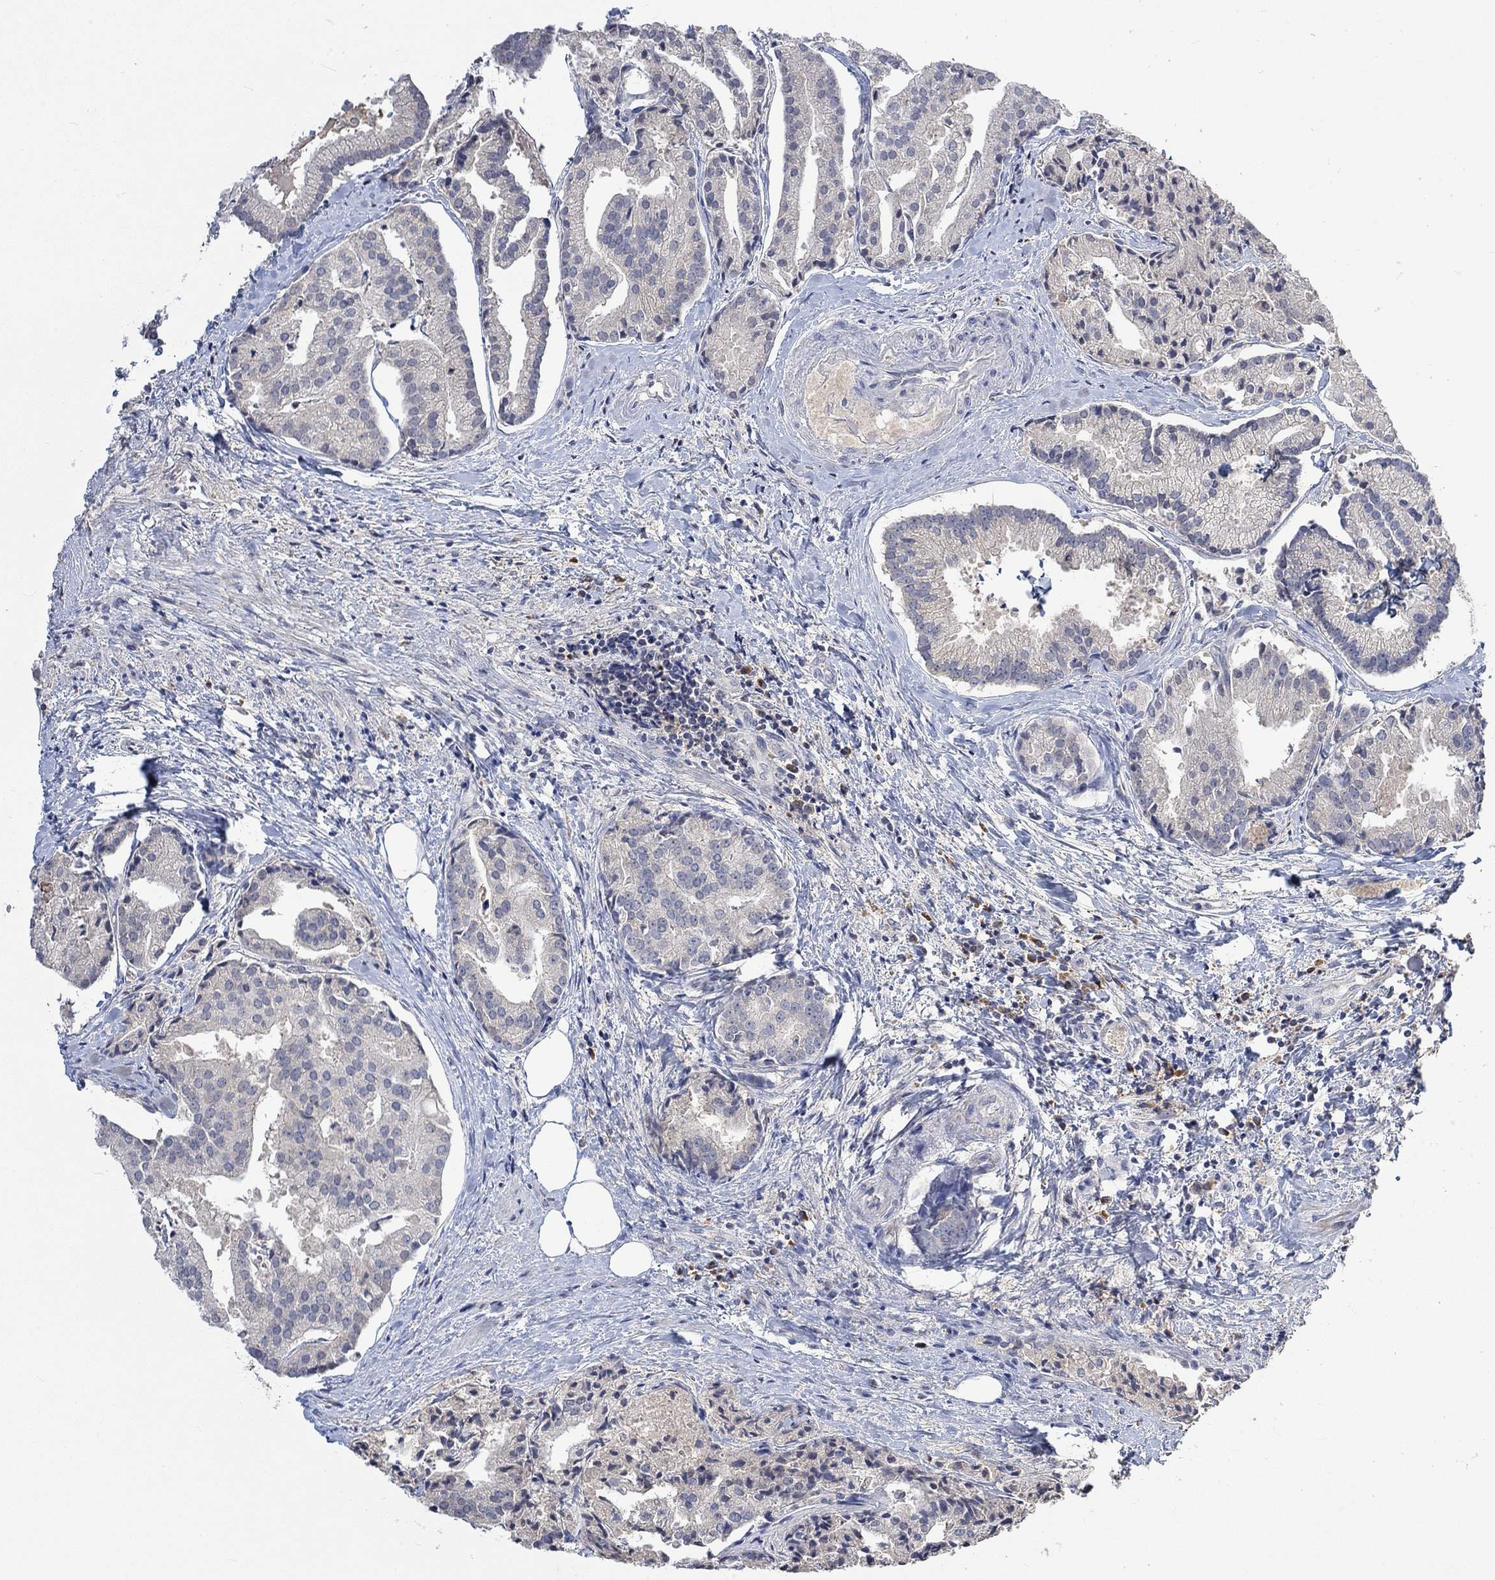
{"staining": {"intensity": "negative", "quantity": "none", "location": "none"}, "tissue": "prostate cancer", "cell_type": "Tumor cells", "image_type": "cancer", "snomed": [{"axis": "morphology", "description": "Adenocarcinoma, NOS"}, {"axis": "topography", "description": "Prostate and seminal vesicle, NOS"}, {"axis": "topography", "description": "Prostate"}], "caption": "Tumor cells are negative for brown protein staining in adenocarcinoma (prostate). (DAB (3,3'-diaminobenzidine) immunohistochemistry (IHC) visualized using brightfield microscopy, high magnification).", "gene": "MSTN", "patient": {"sex": "male", "age": 44}}